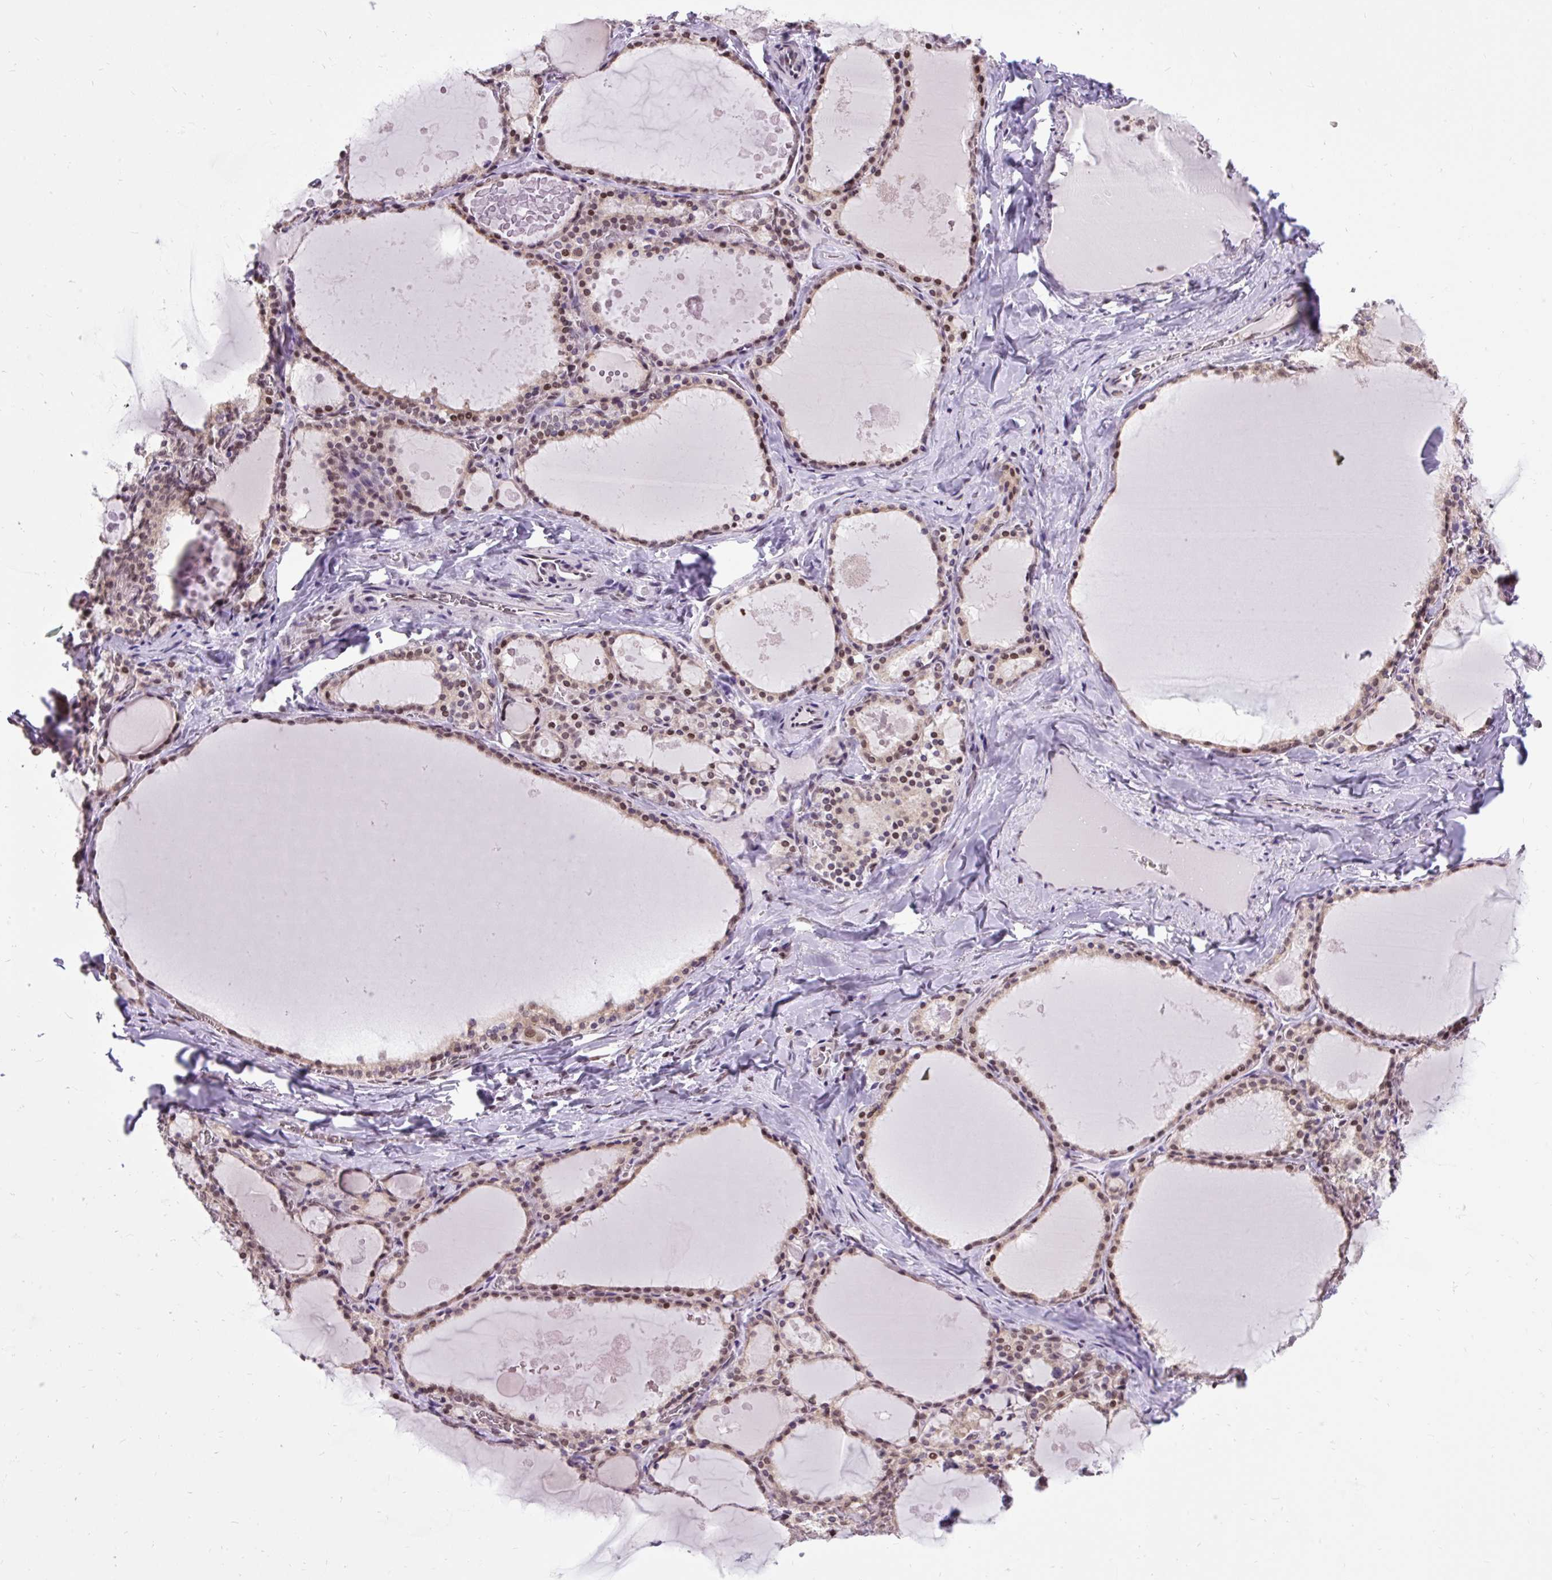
{"staining": {"intensity": "moderate", "quantity": ">75%", "location": "nuclear"}, "tissue": "thyroid gland", "cell_type": "Glandular cells", "image_type": "normal", "snomed": [{"axis": "morphology", "description": "Normal tissue, NOS"}, {"axis": "topography", "description": "Thyroid gland"}], "caption": "This photomicrograph displays IHC staining of benign human thyroid gland, with medium moderate nuclear expression in approximately >75% of glandular cells.", "gene": "ZNF672", "patient": {"sex": "male", "age": 56}}